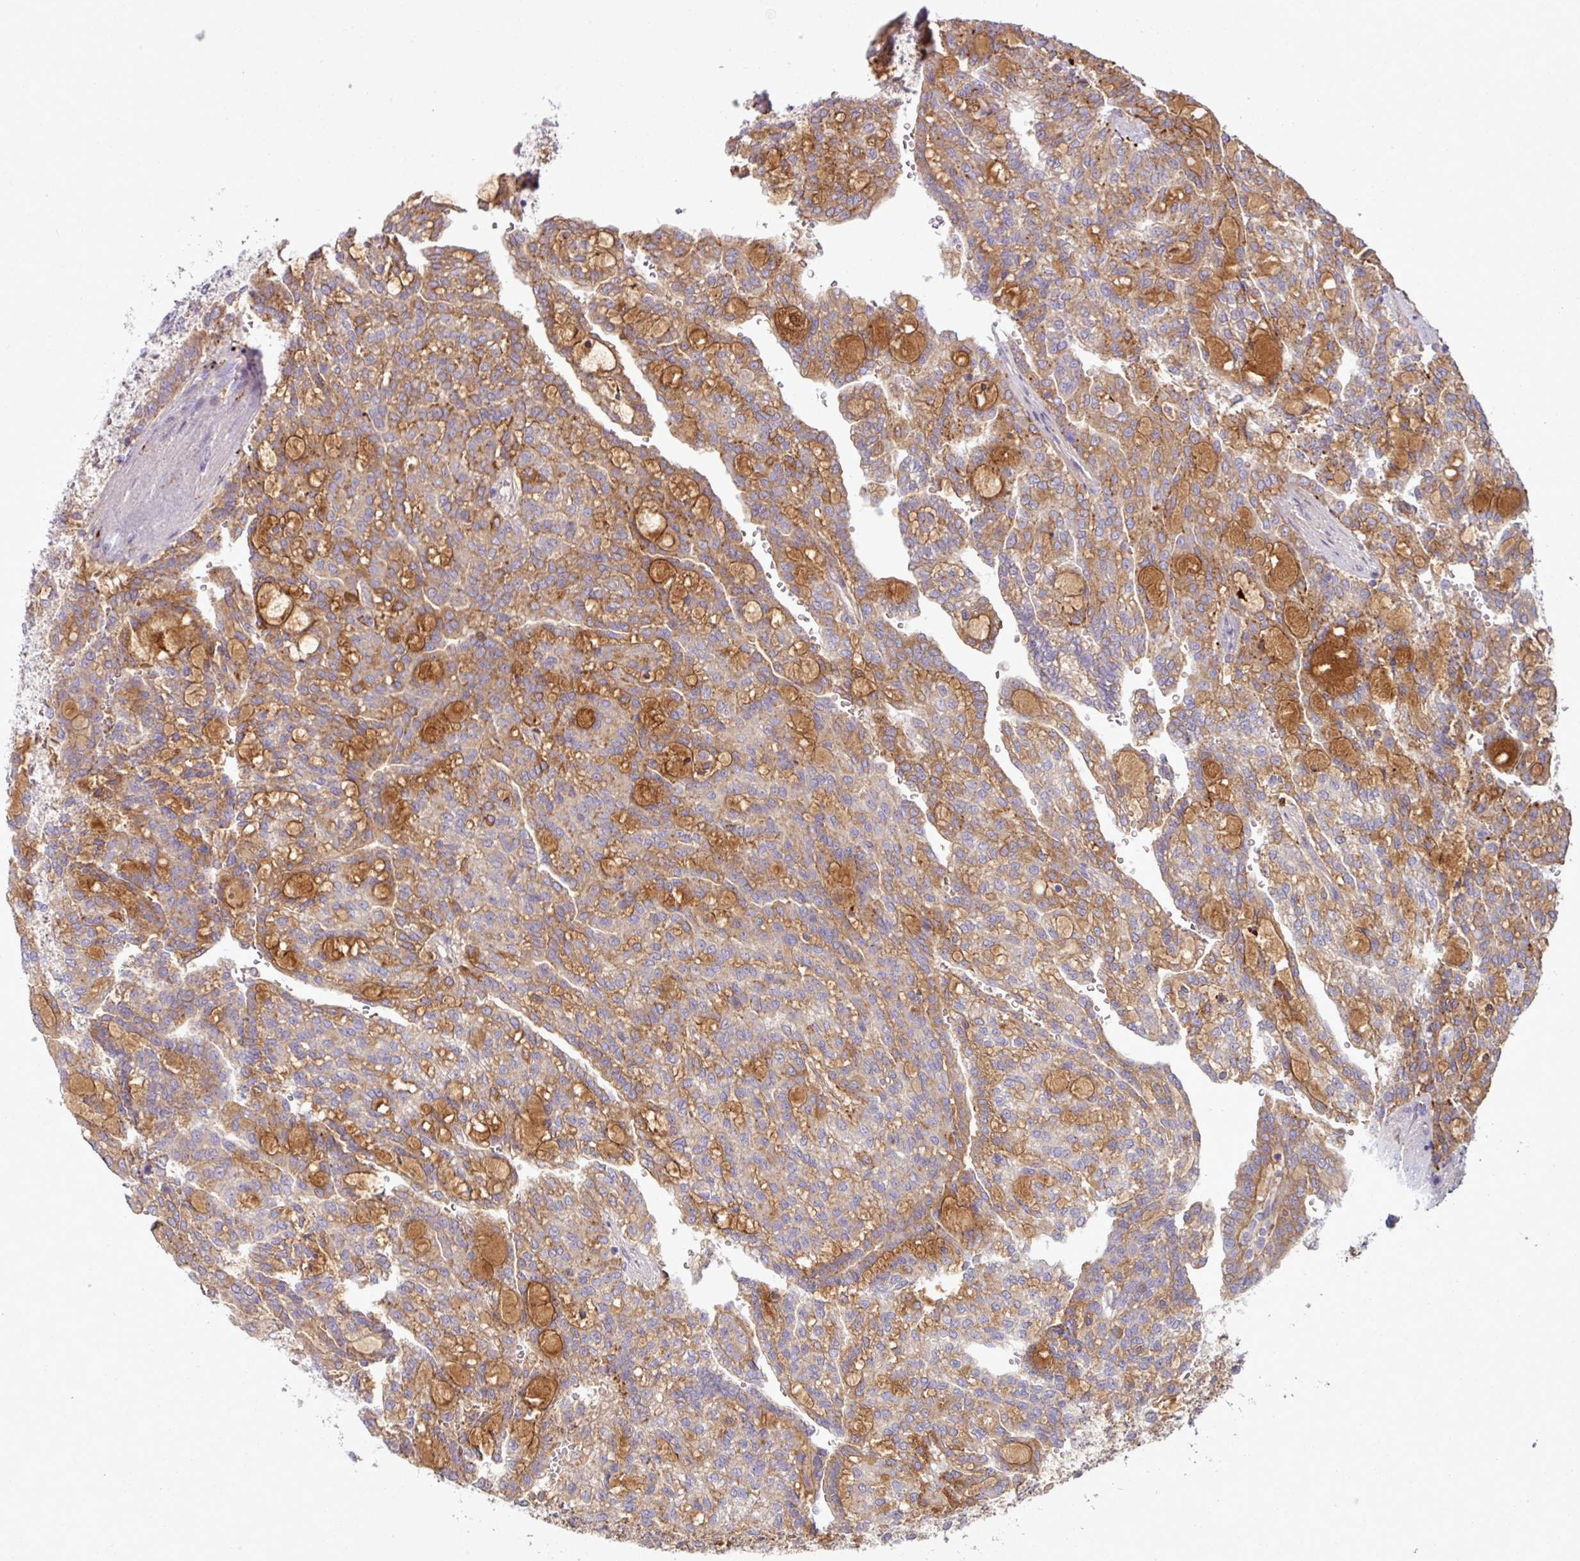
{"staining": {"intensity": "moderate", "quantity": ">75%", "location": "cytoplasmic/membranous"}, "tissue": "renal cancer", "cell_type": "Tumor cells", "image_type": "cancer", "snomed": [{"axis": "morphology", "description": "Adenocarcinoma, NOS"}, {"axis": "topography", "description": "Kidney"}], "caption": "The image demonstrates a brown stain indicating the presence of a protein in the cytoplasmic/membranous of tumor cells in adenocarcinoma (renal).", "gene": "C4B", "patient": {"sex": "male", "age": 63}}